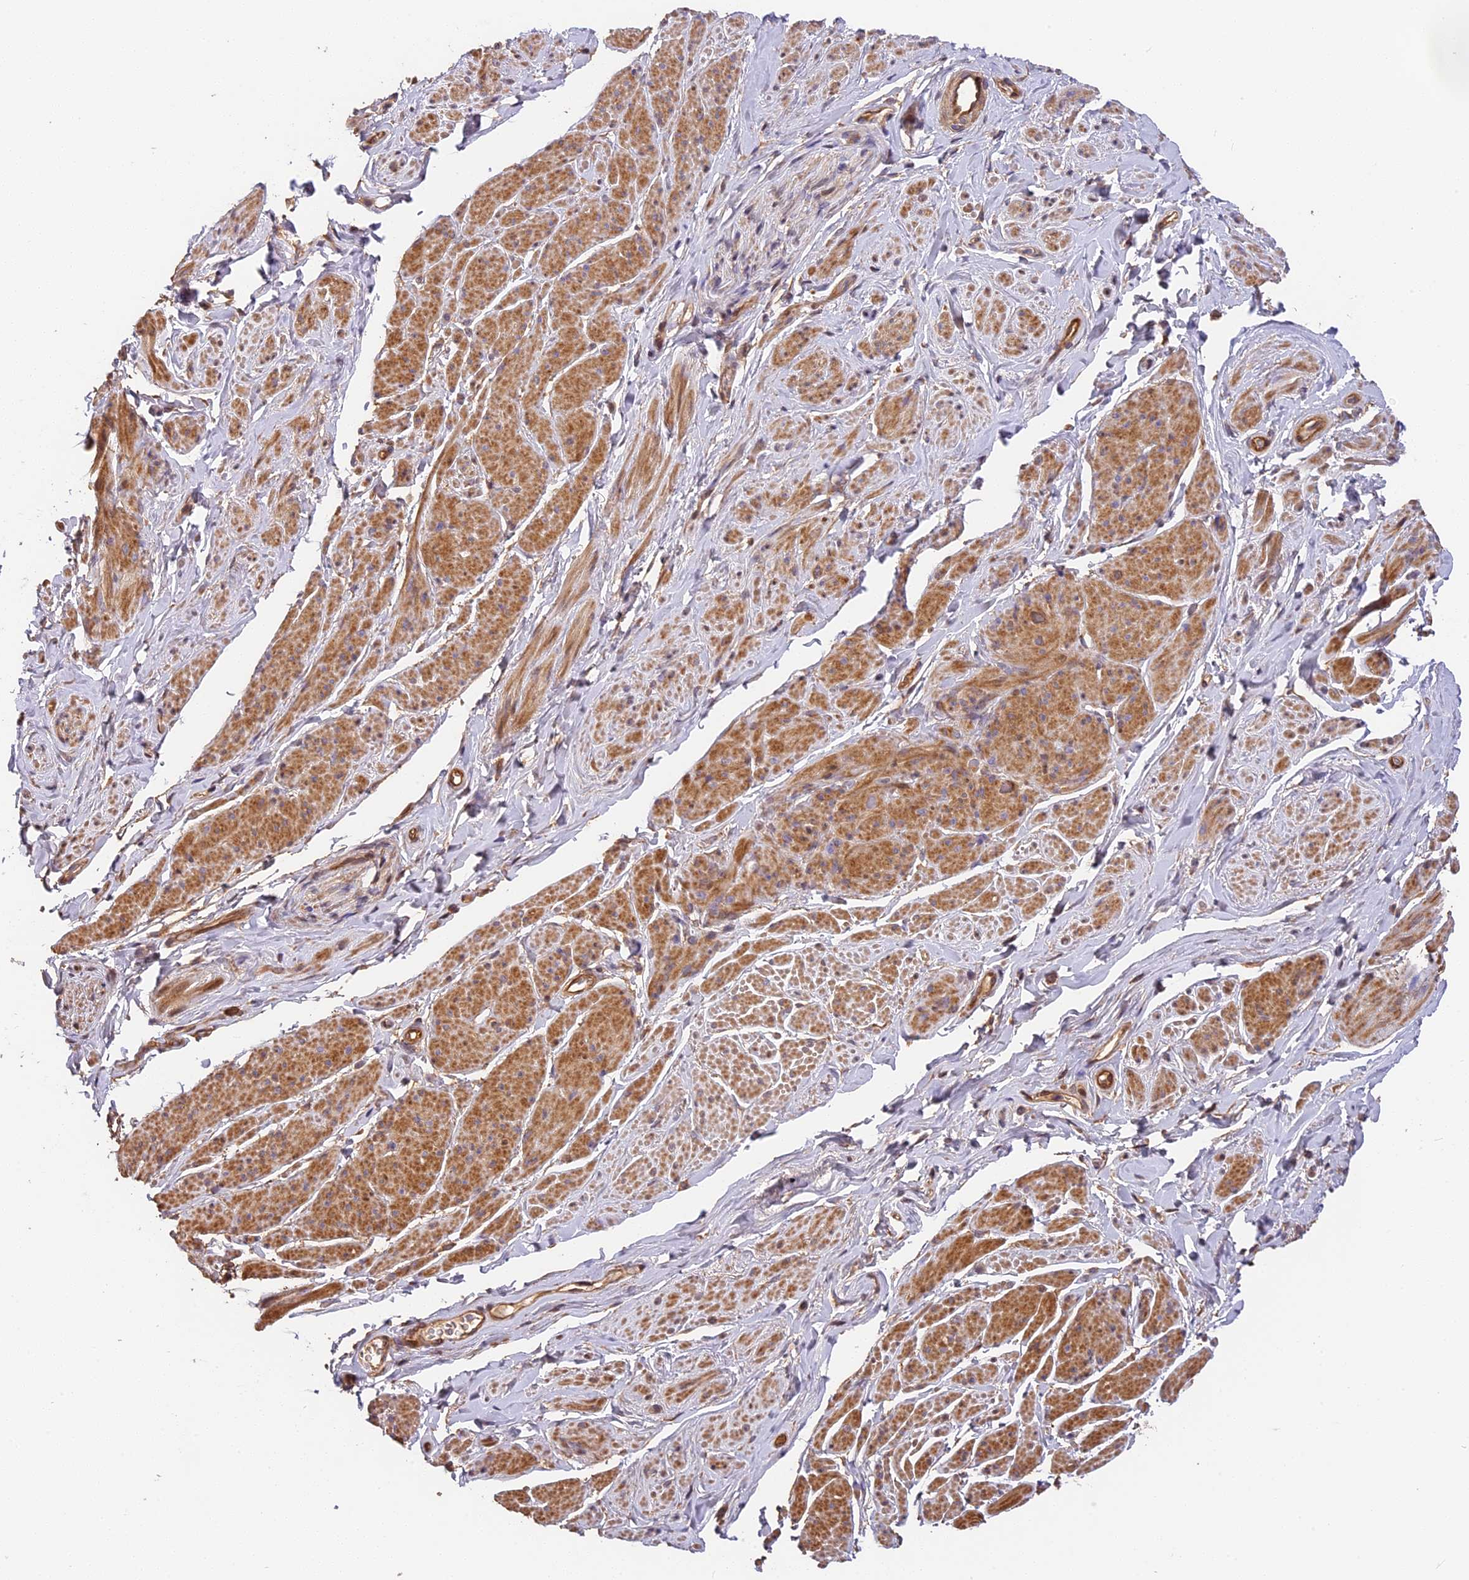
{"staining": {"intensity": "moderate", "quantity": "25%-75%", "location": "cytoplasmic/membranous"}, "tissue": "smooth muscle", "cell_type": "Smooth muscle cells", "image_type": "normal", "snomed": [{"axis": "morphology", "description": "Normal tissue, NOS"}, {"axis": "topography", "description": "Smooth muscle"}, {"axis": "topography", "description": "Peripheral nerve tissue"}], "caption": "IHC photomicrograph of benign human smooth muscle stained for a protein (brown), which demonstrates medium levels of moderate cytoplasmic/membranous positivity in about 25%-75% of smooth muscle cells.", "gene": "ARHGAP17", "patient": {"sex": "male", "age": 69}}